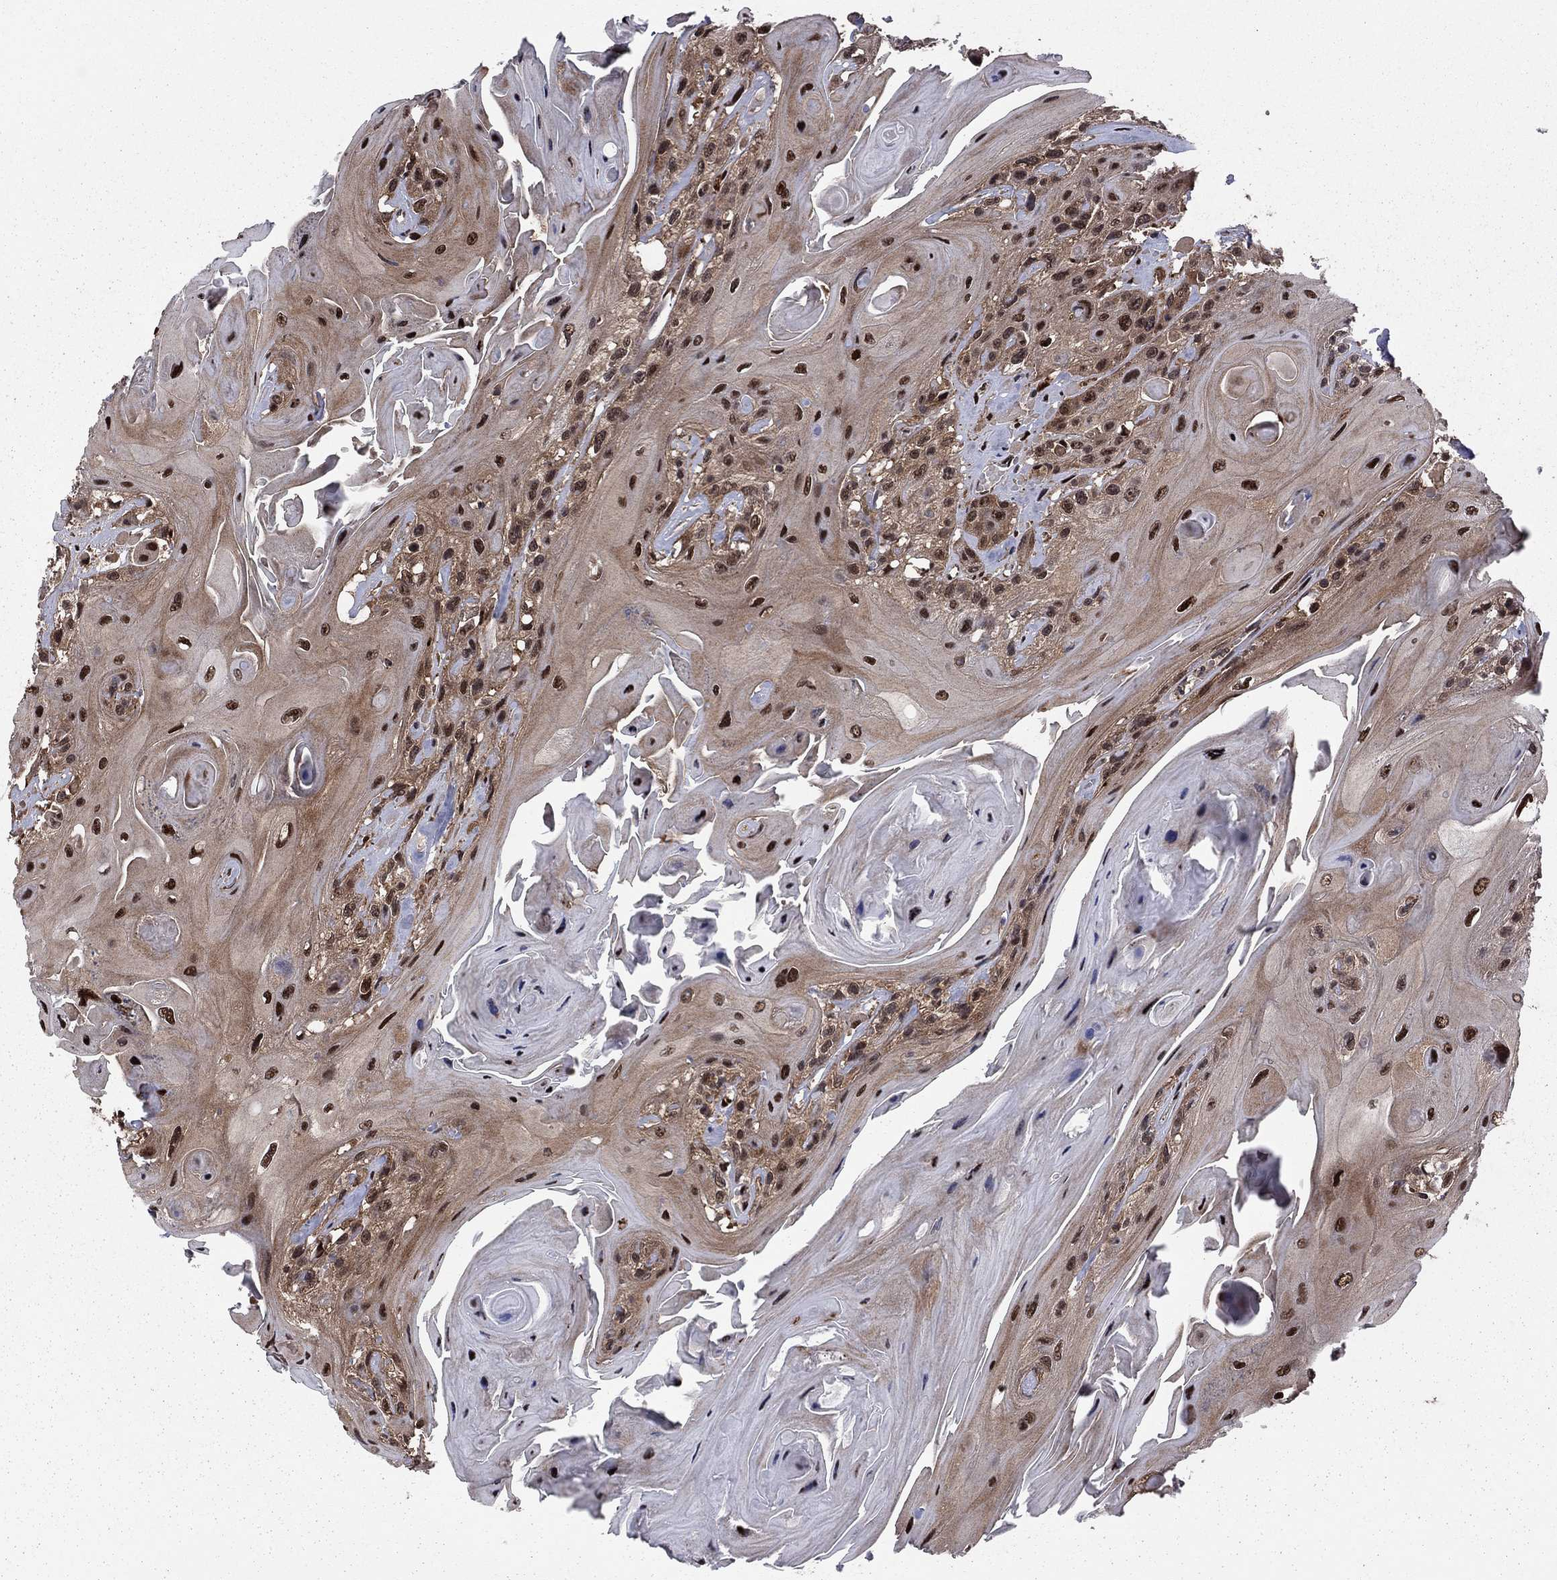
{"staining": {"intensity": "strong", "quantity": ">75%", "location": "nuclear"}, "tissue": "head and neck cancer", "cell_type": "Tumor cells", "image_type": "cancer", "snomed": [{"axis": "morphology", "description": "Squamous cell carcinoma, NOS"}, {"axis": "topography", "description": "Head-Neck"}], "caption": "An IHC micrograph of tumor tissue is shown. Protein staining in brown labels strong nuclear positivity in squamous cell carcinoma (head and neck) within tumor cells.", "gene": "PSMD2", "patient": {"sex": "female", "age": 59}}